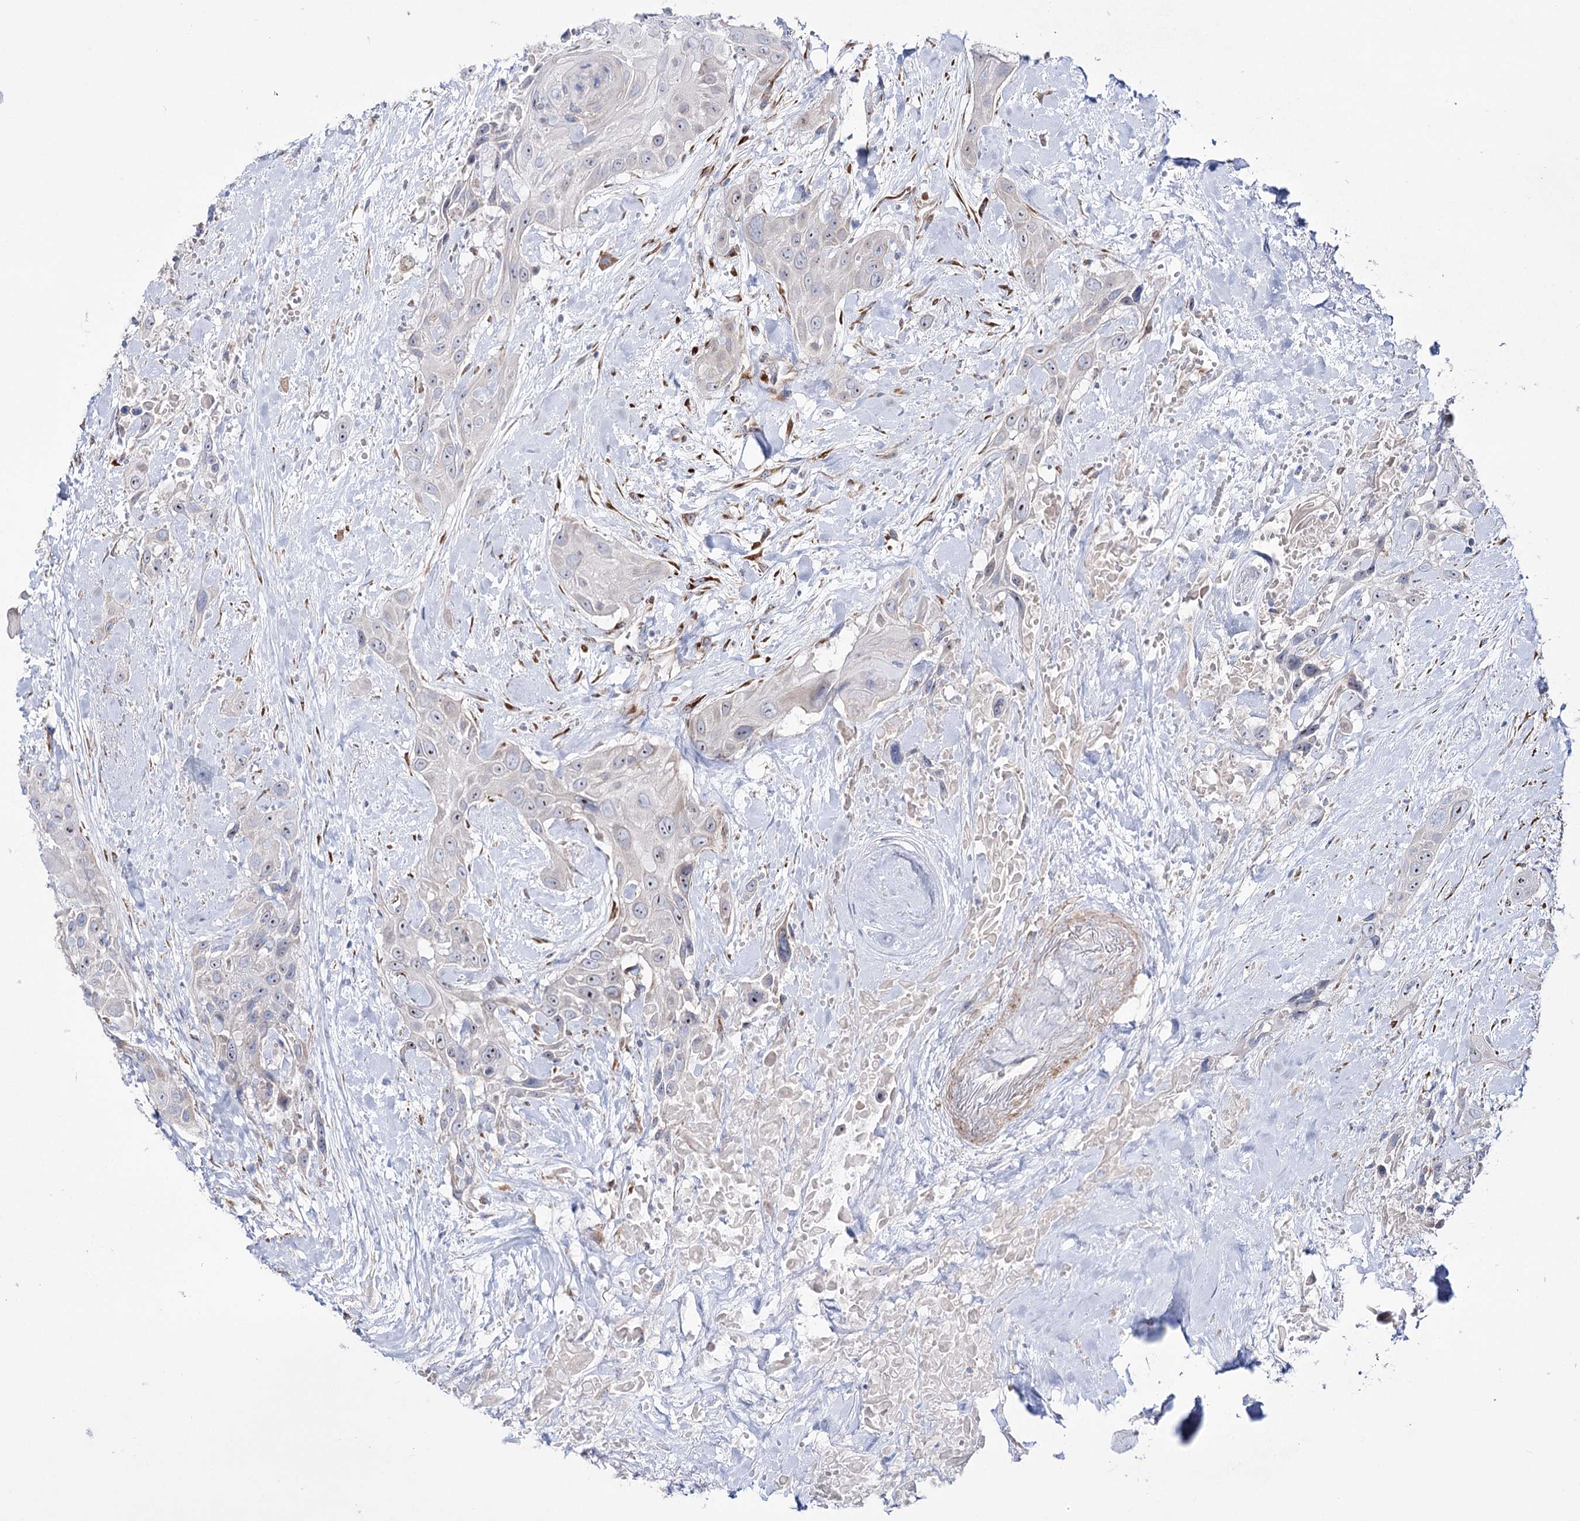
{"staining": {"intensity": "negative", "quantity": "none", "location": "none"}, "tissue": "head and neck cancer", "cell_type": "Tumor cells", "image_type": "cancer", "snomed": [{"axis": "morphology", "description": "Squamous cell carcinoma, NOS"}, {"axis": "topography", "description": "Head-Neck"}], "caption": "An IHC photomicrograph of head and neck cancer (squamous cell carcinoma) is shown. There is no staining in tumor cells of head and neck cancer (squamous cell carcinoma). (Brightfield microscopy of DAB (3,3'-diaminobenzidine) immunohistochemistry (IHC) at high magnification).", "gene": "METTL5", "patient": {"sex": "male", "age": 81}}